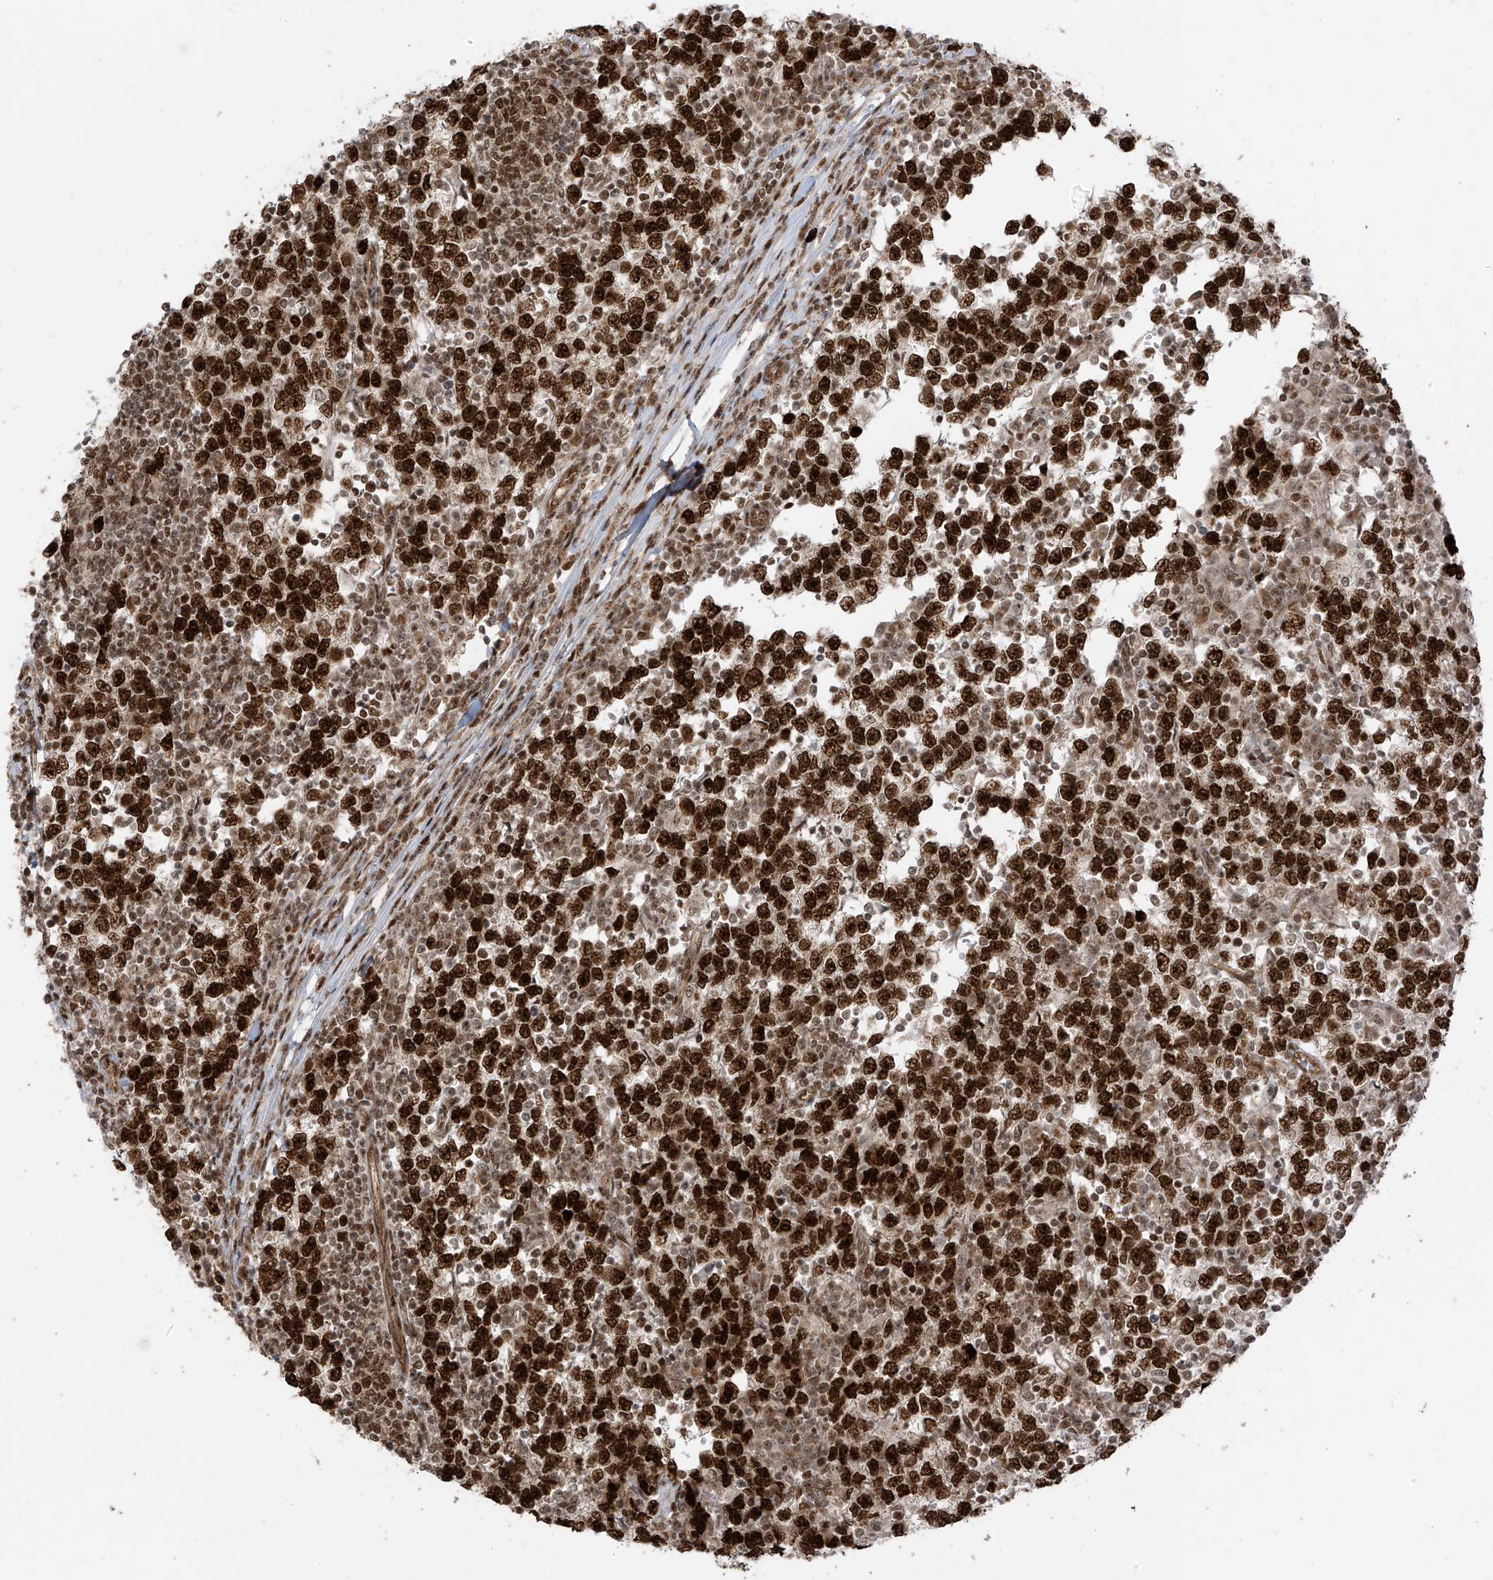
{"staining": {"intensity": "strong", "quantity": ">75%", "location": "nuclear"}, "tissue": "testis cancer", "cell_type": "Tumor cells", "image_type": "cancer", "snomed": [{"axis": "morphology", "description": "Seminoma, NOS"}, {"axis": "topography", "description": "Testis"}], "caption": "Tumor cells display high levels of strong nuclear staining in about >75% of cells in testis cancer.", "gene": "ARHGEF3", "patient": {"sex": "male", "age": 65}}